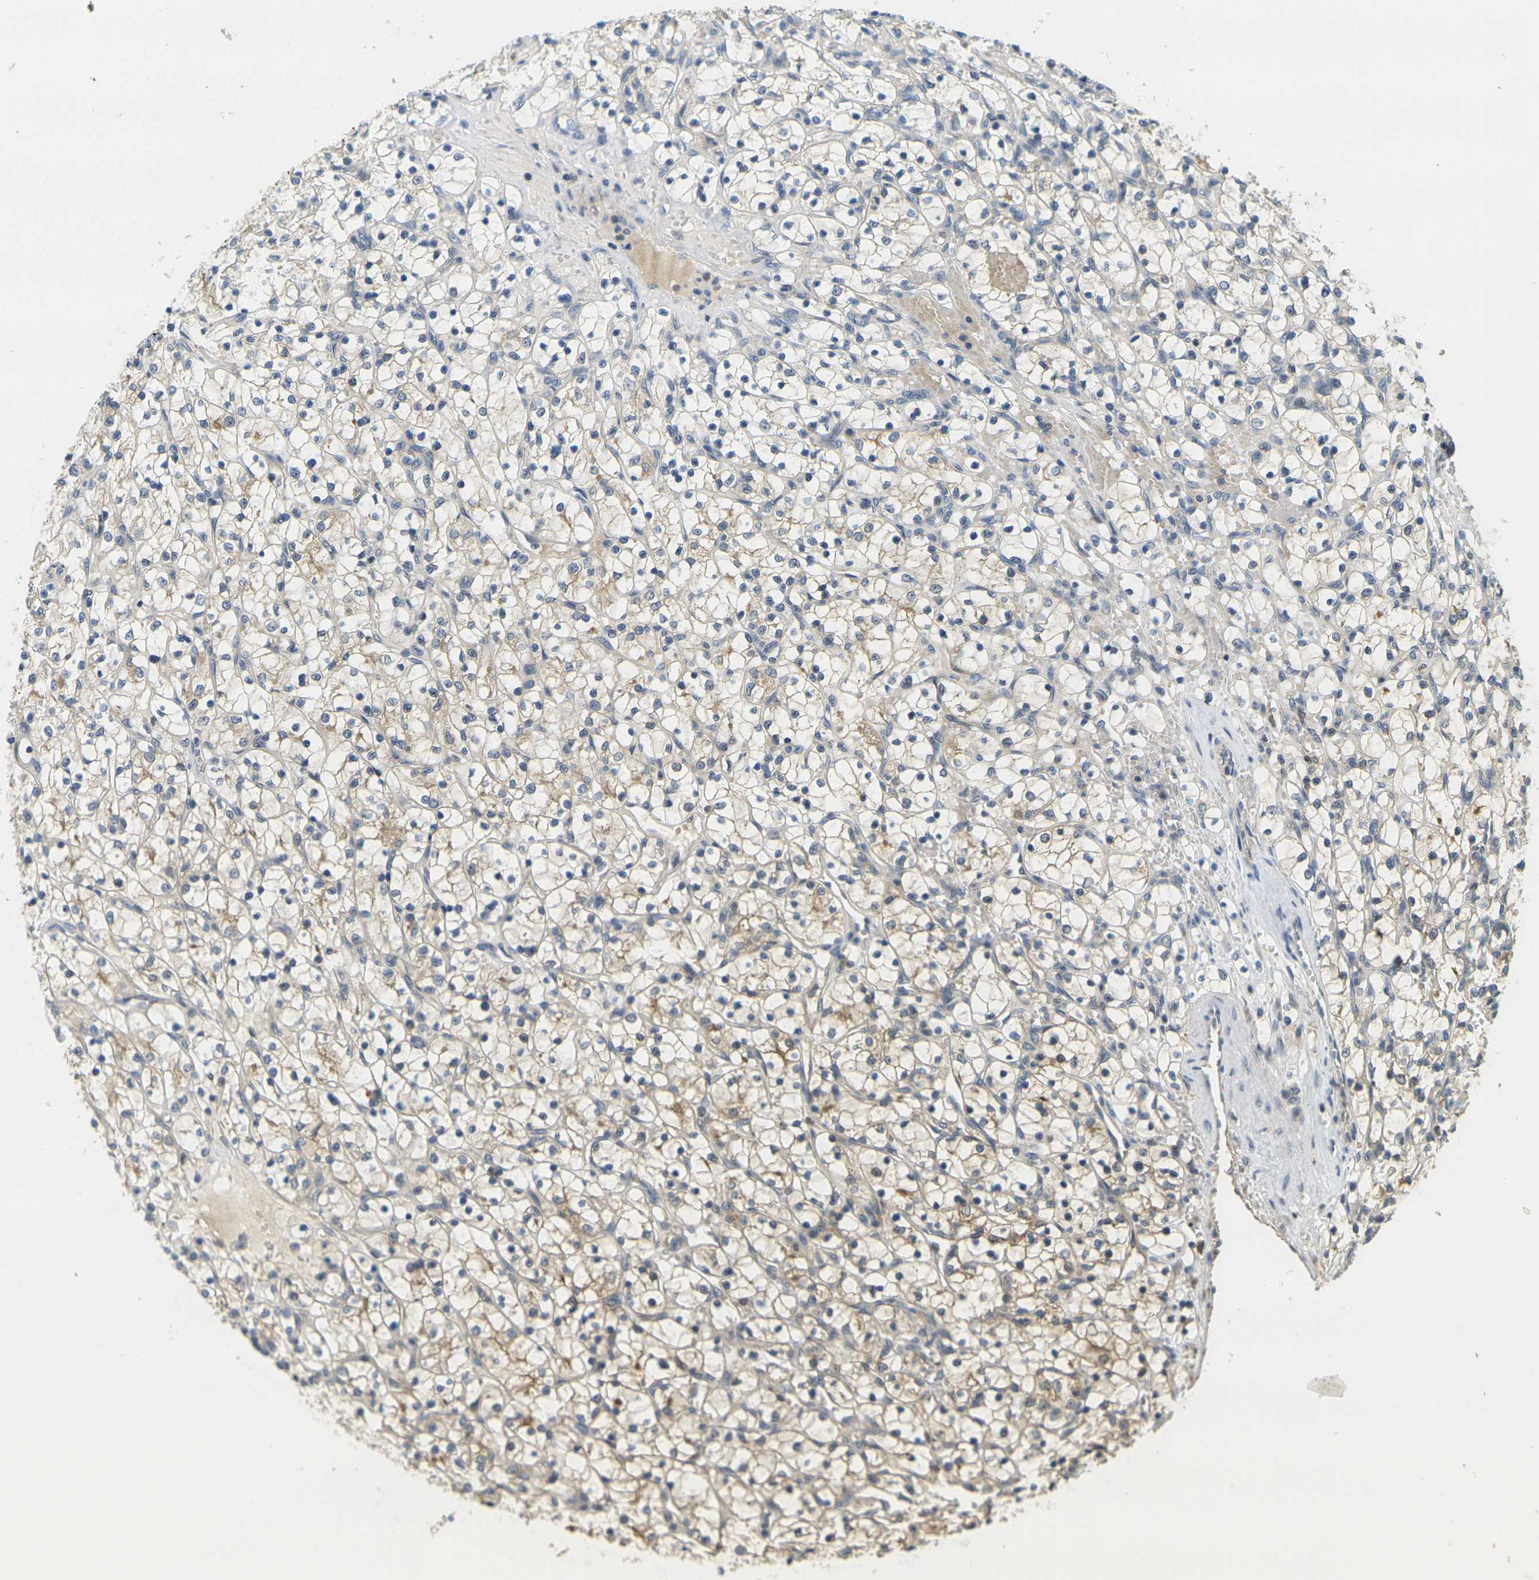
{"staining": {"intensity": "weak", "quantity": ">75%", "location": "cytoplasmic/membranous"}, "tissue": "renal cancer", "cell_type": "Tumor cells", "image_type": "cancer", "snomed": [{"axis": "morphology", "description": "Adenocarcinoma, NOS"}, {"axis": "topography", "description": "Kidney"}], "caption": "The image demonstrates staining of adenocarcinoma (renal), revealing weak cytoplasmic/membranous protein staining (brown color) within tumor cells.", "gene": "KLHL8", "patient": {"sex": "female", "age": 69}}